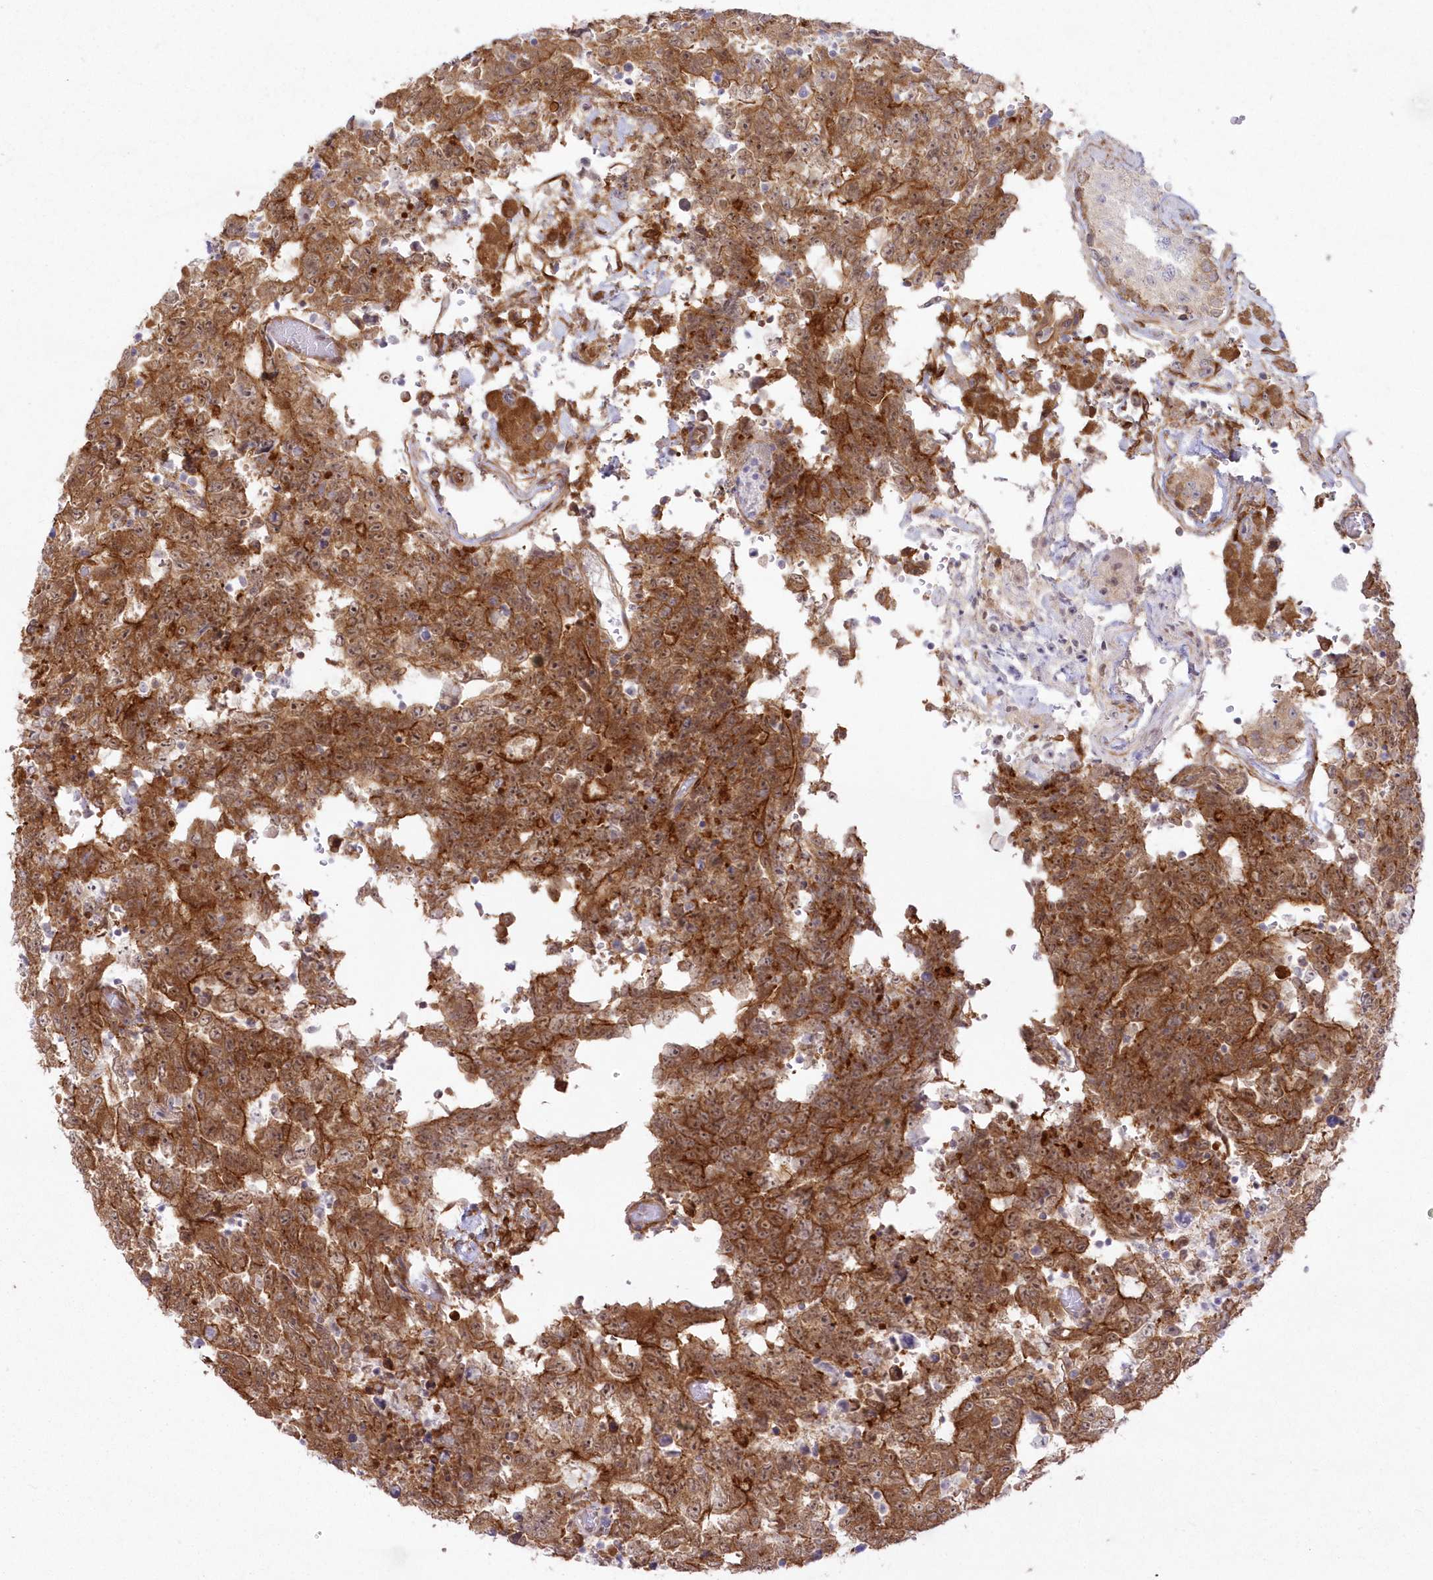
{"staining": {"intensity": "strong", "quantity": ">75%", "location": "cytoplasmic/membranous"}, "tissue": "testis cancer", "cell_type": "Tumor cells", "image_type": "cancer", "snomed": [{"axis": "morphology", "description": "Carcinoma, Embryonal, NOS"}, {"axis": "topography", "description": "Testis"}], "caption": "Testis cancer tissue shows strong cytoplasmic/membranous expression in about >75% of tumor cells, visualized by immunohistochemistry.", "gene": "SH3PXD2B", "patient": {"sex": "male", "age": 26}}